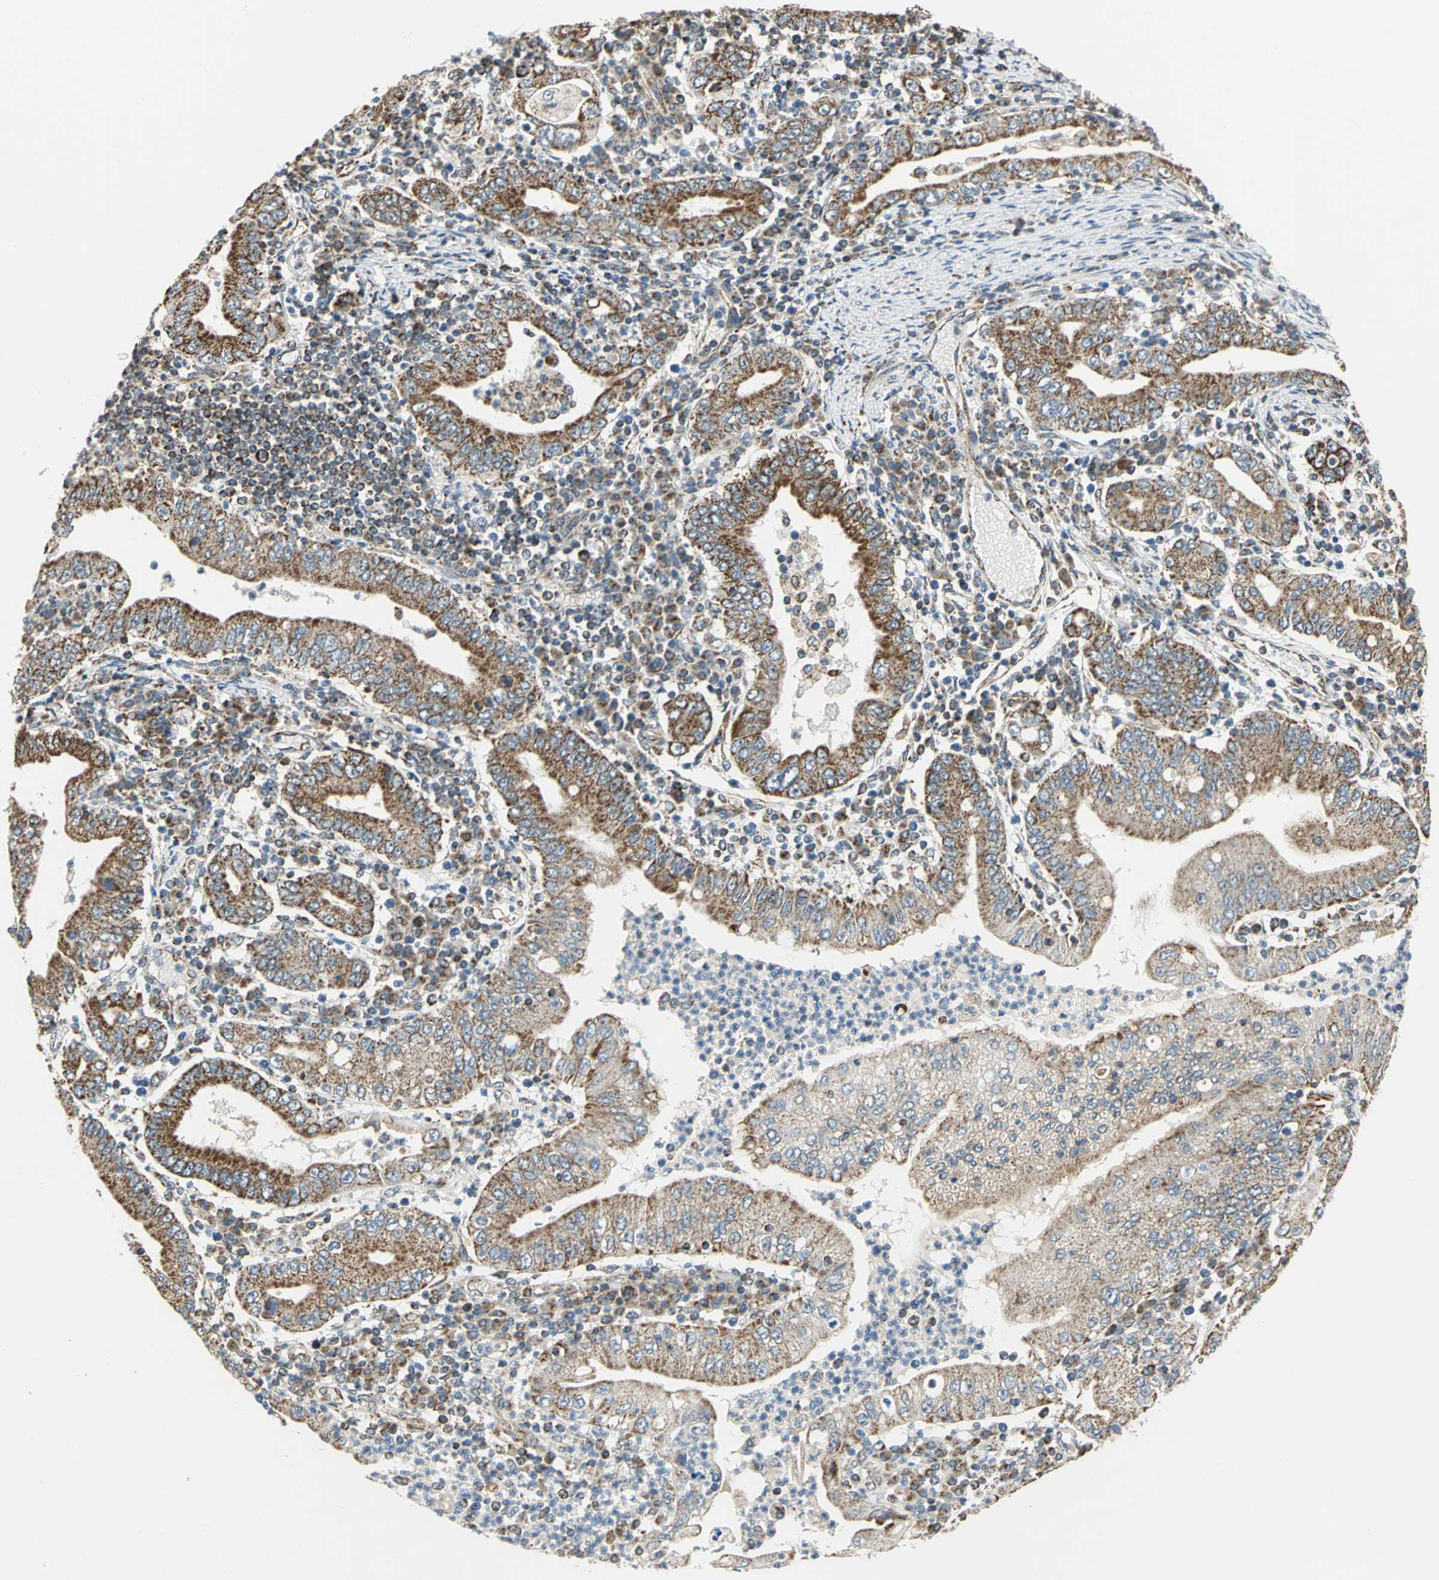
{"staining": {"intensity": "moderate", "quantity": ">75%", "location": "cytoplasmic/membranous"}, "tissue": "stomach cancer", "cell_type": "Tumor cells", "image_type": "cancer", "snomed": [{"axis": "morphology", "description": "Normal tissue, NOS"}, {"axis": "morphology", "description": "Adenocarcinoma, NOS"}, {"axis": "topography", "description": "Esophagus"}, {"axis": "topography", "description": "Stomach, upper"}, {"axis": "topography", "description": "Peripheral nerve tissue"}], "caption": "The histopathology image reveals a brown stain indicating the presence of a protein in the cytoplasmic/membranous of tumor cells in adenocarcinoma (stomach). (DAB (3,3'-diaminobenzidine) IHC, brown staining for protein, blue staining for nuclei).", "gene": "MRPS22", "patient": {"sex": "male", "age": 62}}